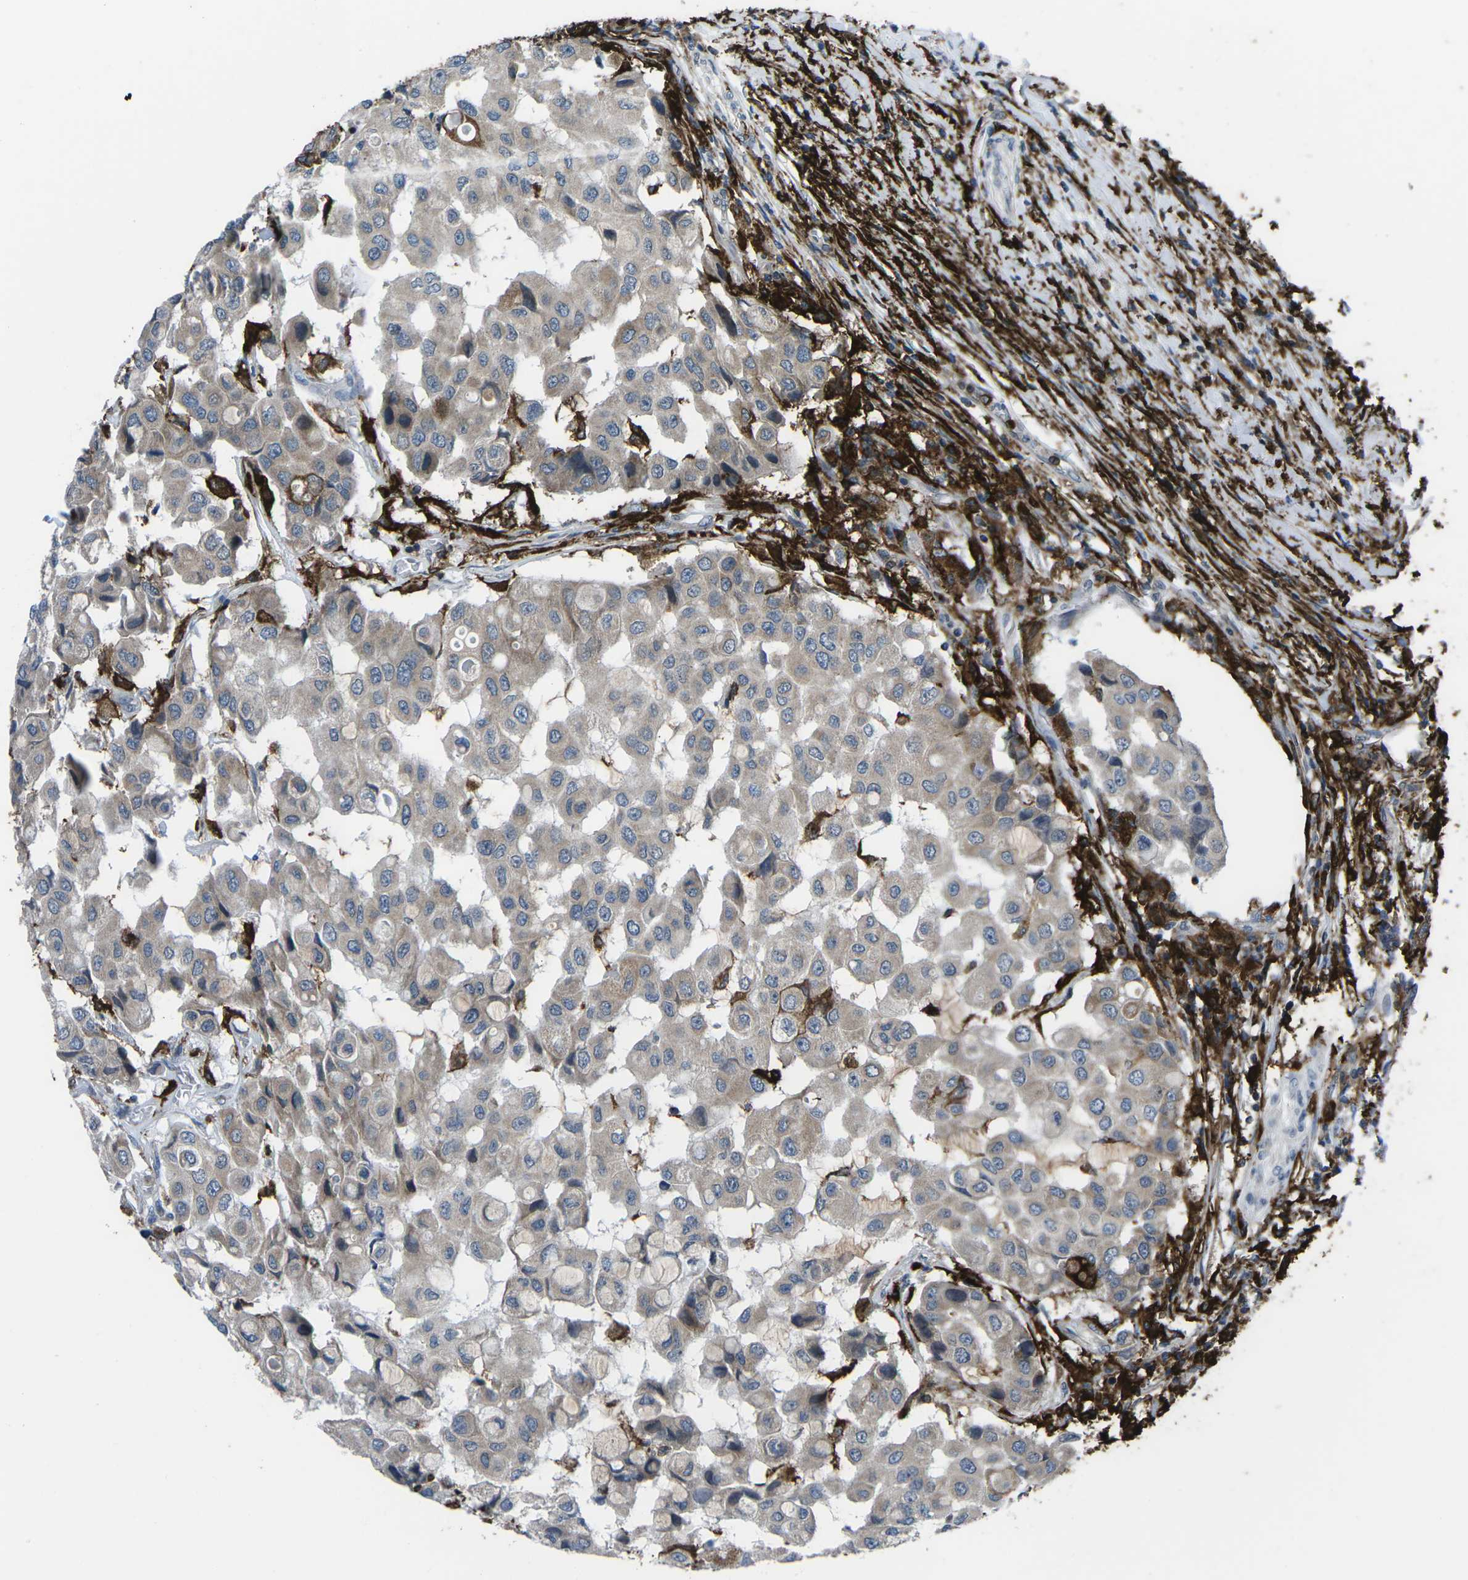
{"staining": {"intensity": "weak", "quantity": "25%-75%", "location": "cytoplasmic/membranous"}, "tissue": "breast cancer", "cell_type": "Tumor cells", "image_type": "cancer", "snomed": [{"axis": "morphology", "description": "Duct carcinoma"}, {"axis": "topography", "description": "Breast"}], "caption": "Weak cytoplasmic/membranous staining for a protein is seen in approximately 25%-75% of tumor cells of breast intraductal carcinoma using IHC.", "gene": "PTPN1", "patient": {"sex": "female", "age": 27}}